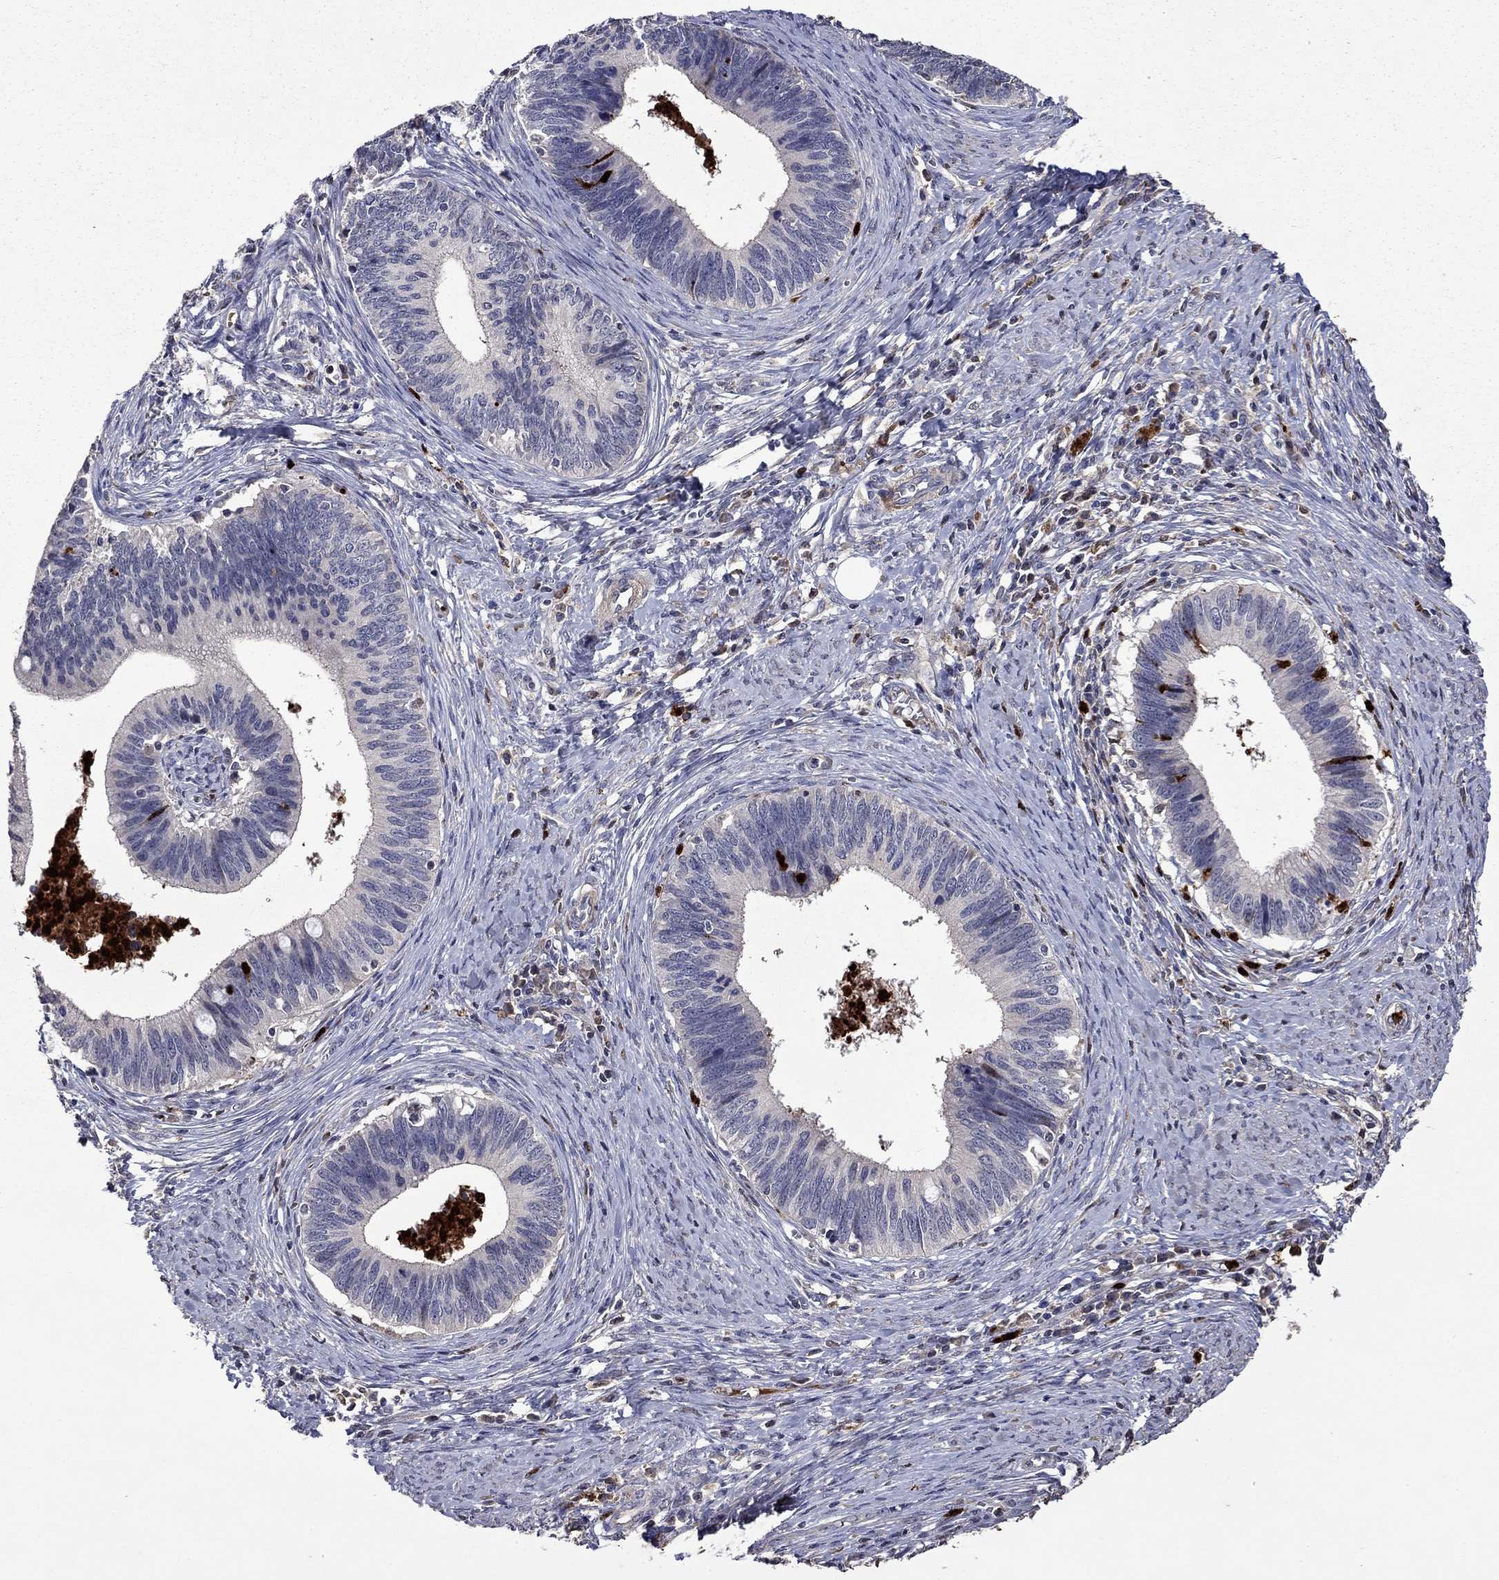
{"staining": {"intensity": "negative", "quantity": "none", "location": "none"}, "tissue": "cervical cancer", "cell_type": "Tumor cells", "image_type": "cancer", "snomed": [{"axis": "morphology", "description": "Adenocarcinoma, NOS"}, {"axis": "topography", "description": "Cervix"}], "caption": "Adenocarcinoma (cervical) stained for a protein using IHC demonstrates no expression tumor cells.", "gene": "SATB1", "patient": {"sex": "female", "age": 42}}